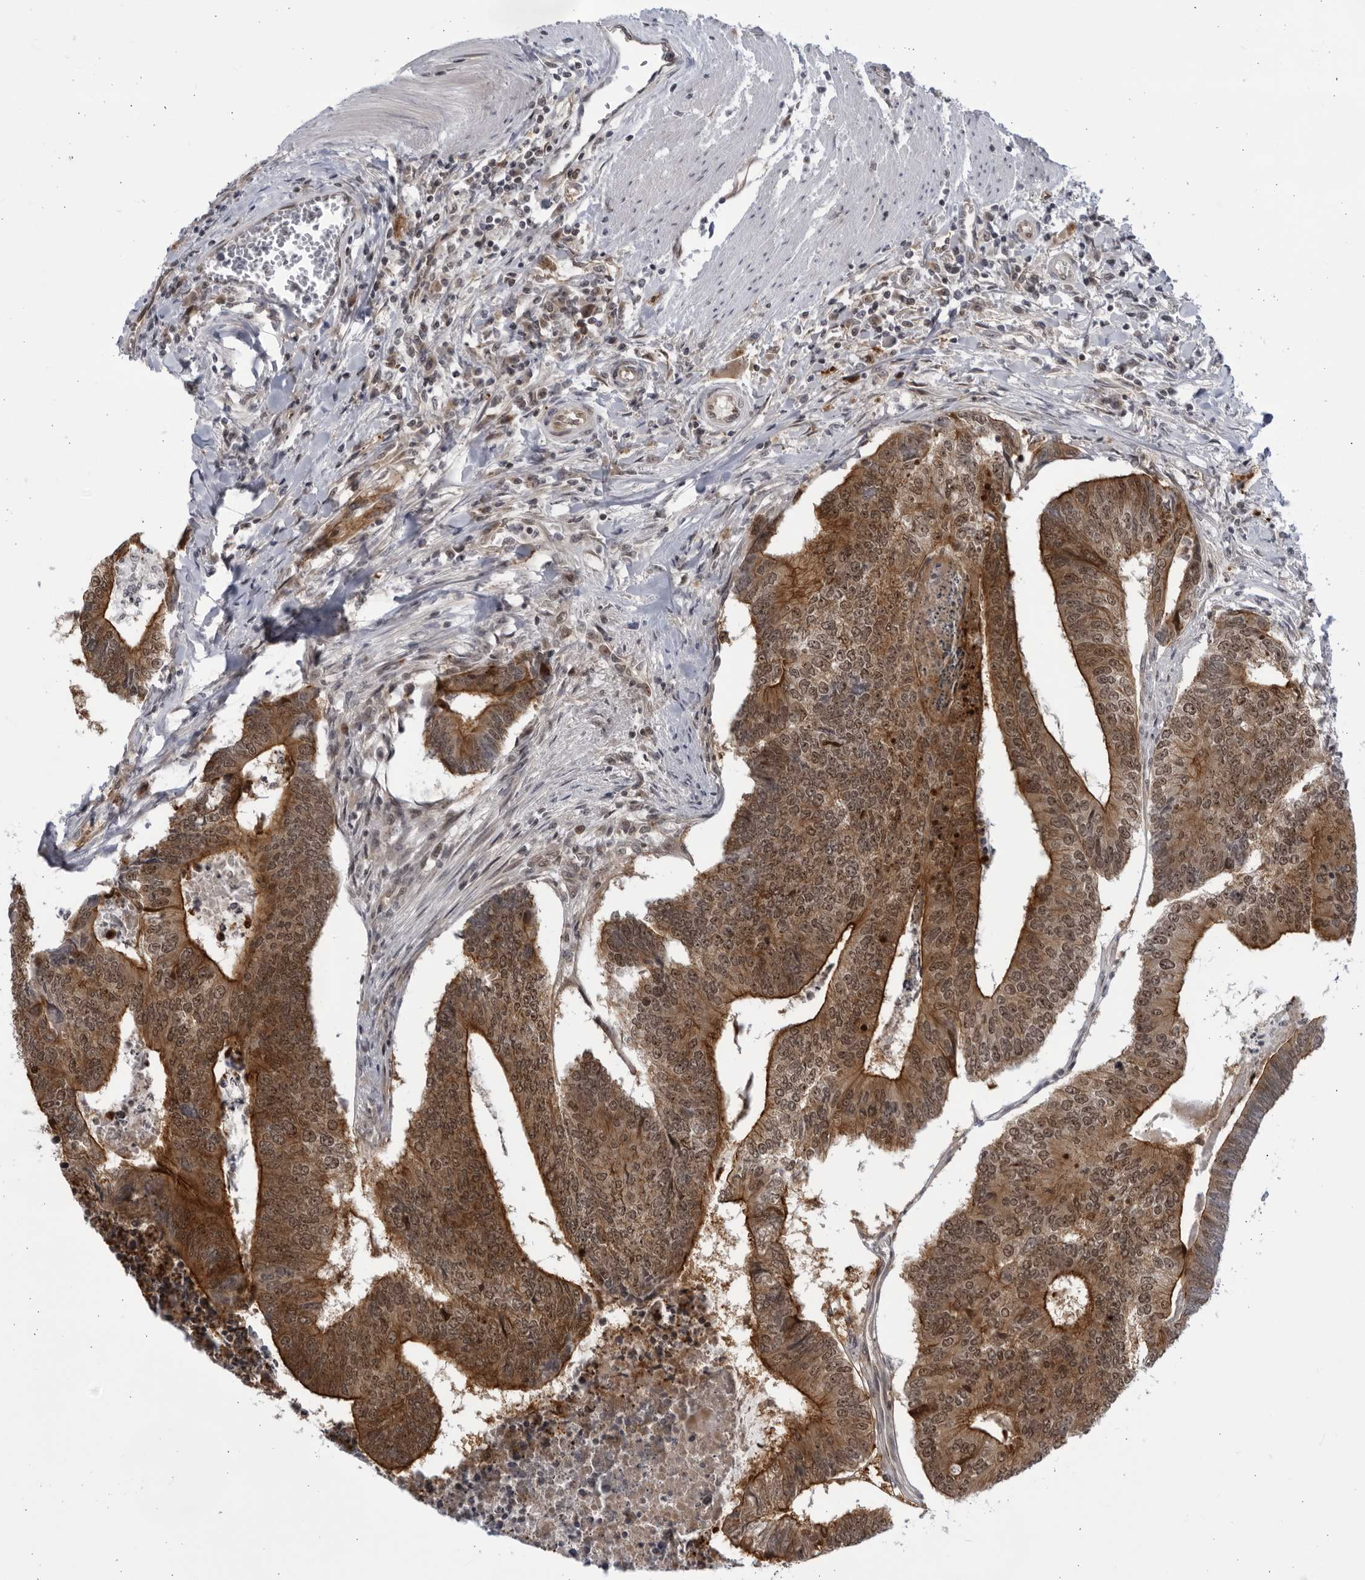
{"staining": {"intensity": "strong", "quantity": ">75%", "location": "cytoplasmic/membranous,nuclear"}, "tissue": "colorectal cancer", "cell_type": "Tumor cells", "image_type": "cancer", "snomed": [{"axis": "morphology", "description": "Adenocarcinoma, NOS"}, {"axis": "topography", "description": "Colon"}], "caption": "Immunohistochemistry (IHC) staining of colorectal adenocarcinoma, which demonstrates high levels of strong cytoplasmic/membranous and nuclear positivity in about >75% of tumor cells indicating strong cytoplasmic/membranous and nuclear protein expression. The staining was performed using DAB (3,3'-diaminobenzidine) (brown) for protein detection and nuclei were counterstained in hematoxylin (blue).", "gene": "ITGB3BP", "patient": {"sex": "female", "age": 67}}